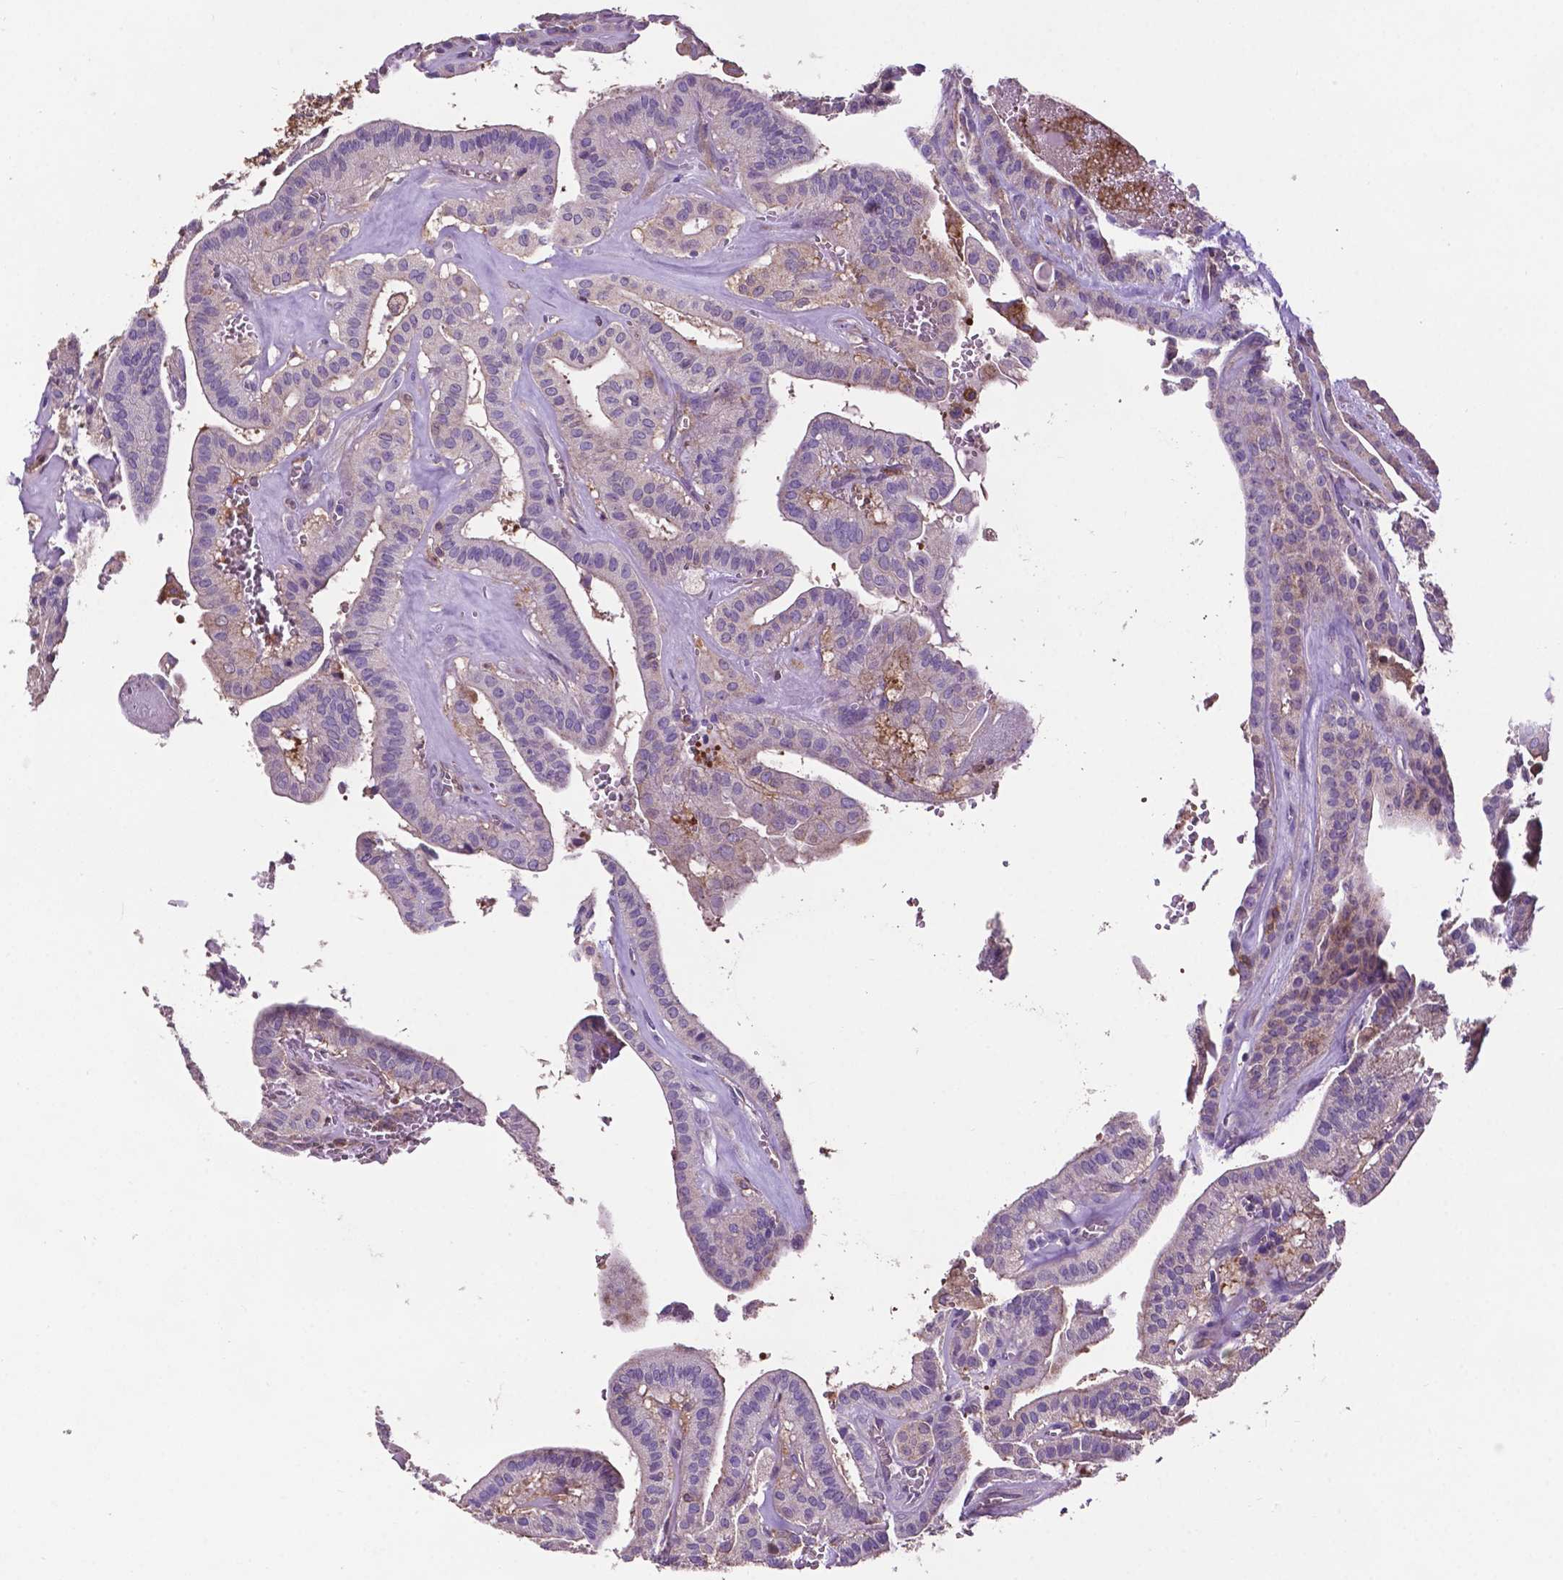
{"staining": {"intensity": "moderate", "quantity": "25%-75%", "location": "cytoplasmic/membranous"}, "tissue": "thyroid cancer", "cell_type": "Tumor cells", "image_type": "cancer", "snomed": [{"axis": "morphology", "description": "Papillary adenocarcinoma, NOS"}, {"axis": "topography", "description": "Thyroid gland"}], "caption": "Papillary adenocarcinoma (thyroid) tissue reveals moderate cytoplasmic/membranous staining in approximately 25%-75% of tumor cells, visualized by immunohistochemistry.", "gene": "SMAD3", "patient": {"sex": "male", "age": 52}}